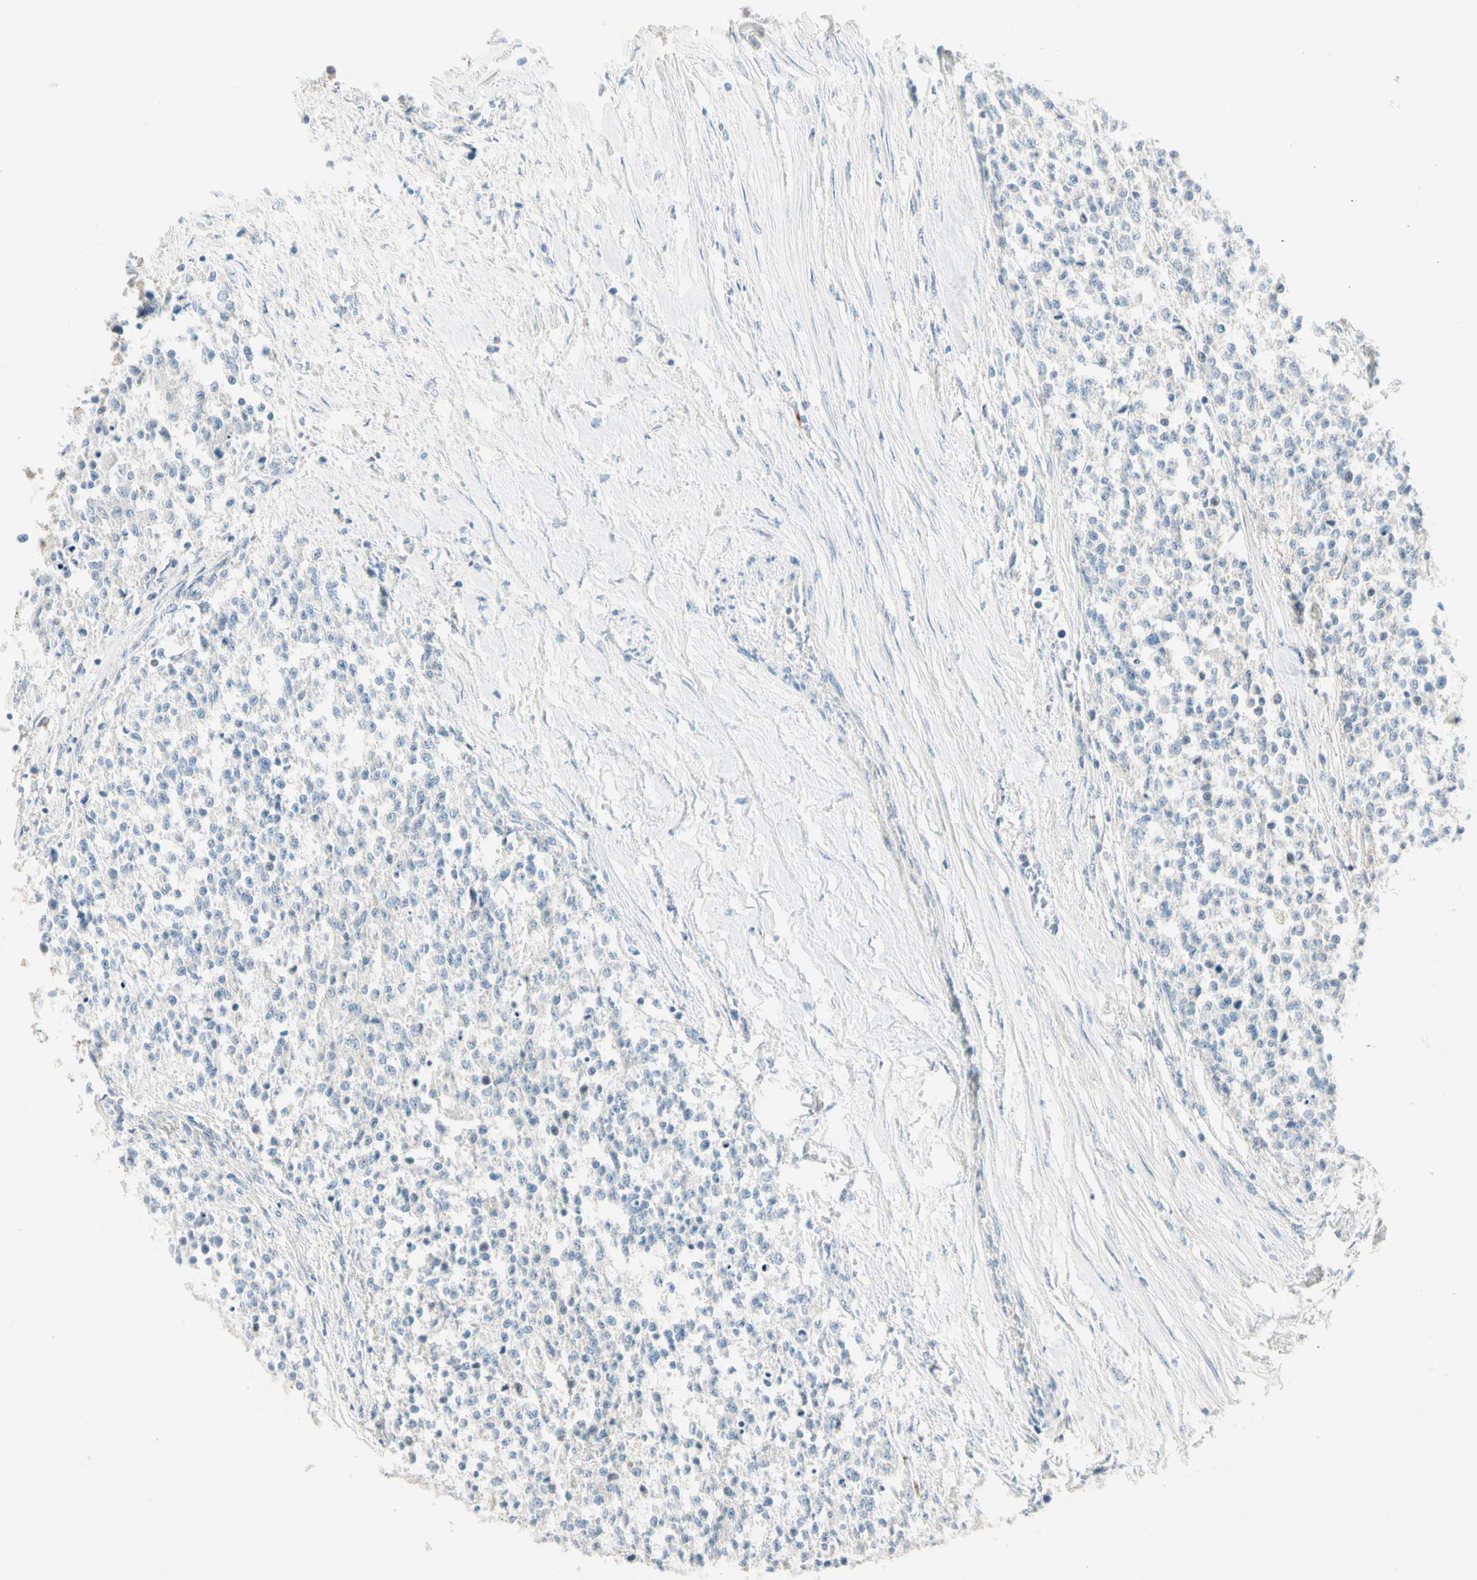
{"staining": {"intensity": "negative", "quantity": "none", "location": "none"}, "tissue": "testis cancer", "cell_type": "Tumor cells", "image_type": "cancer", "snomed": [{"axis": "morphology", "description": "Seminoma, NOS"}, {"axis": "topography", "description": "Testis"}], "caption": "Tumor cells show no significant protein expression in seminoma (testis).", "gene": "SERPIND1", "patient": {"sex": "male", "age": 59}}